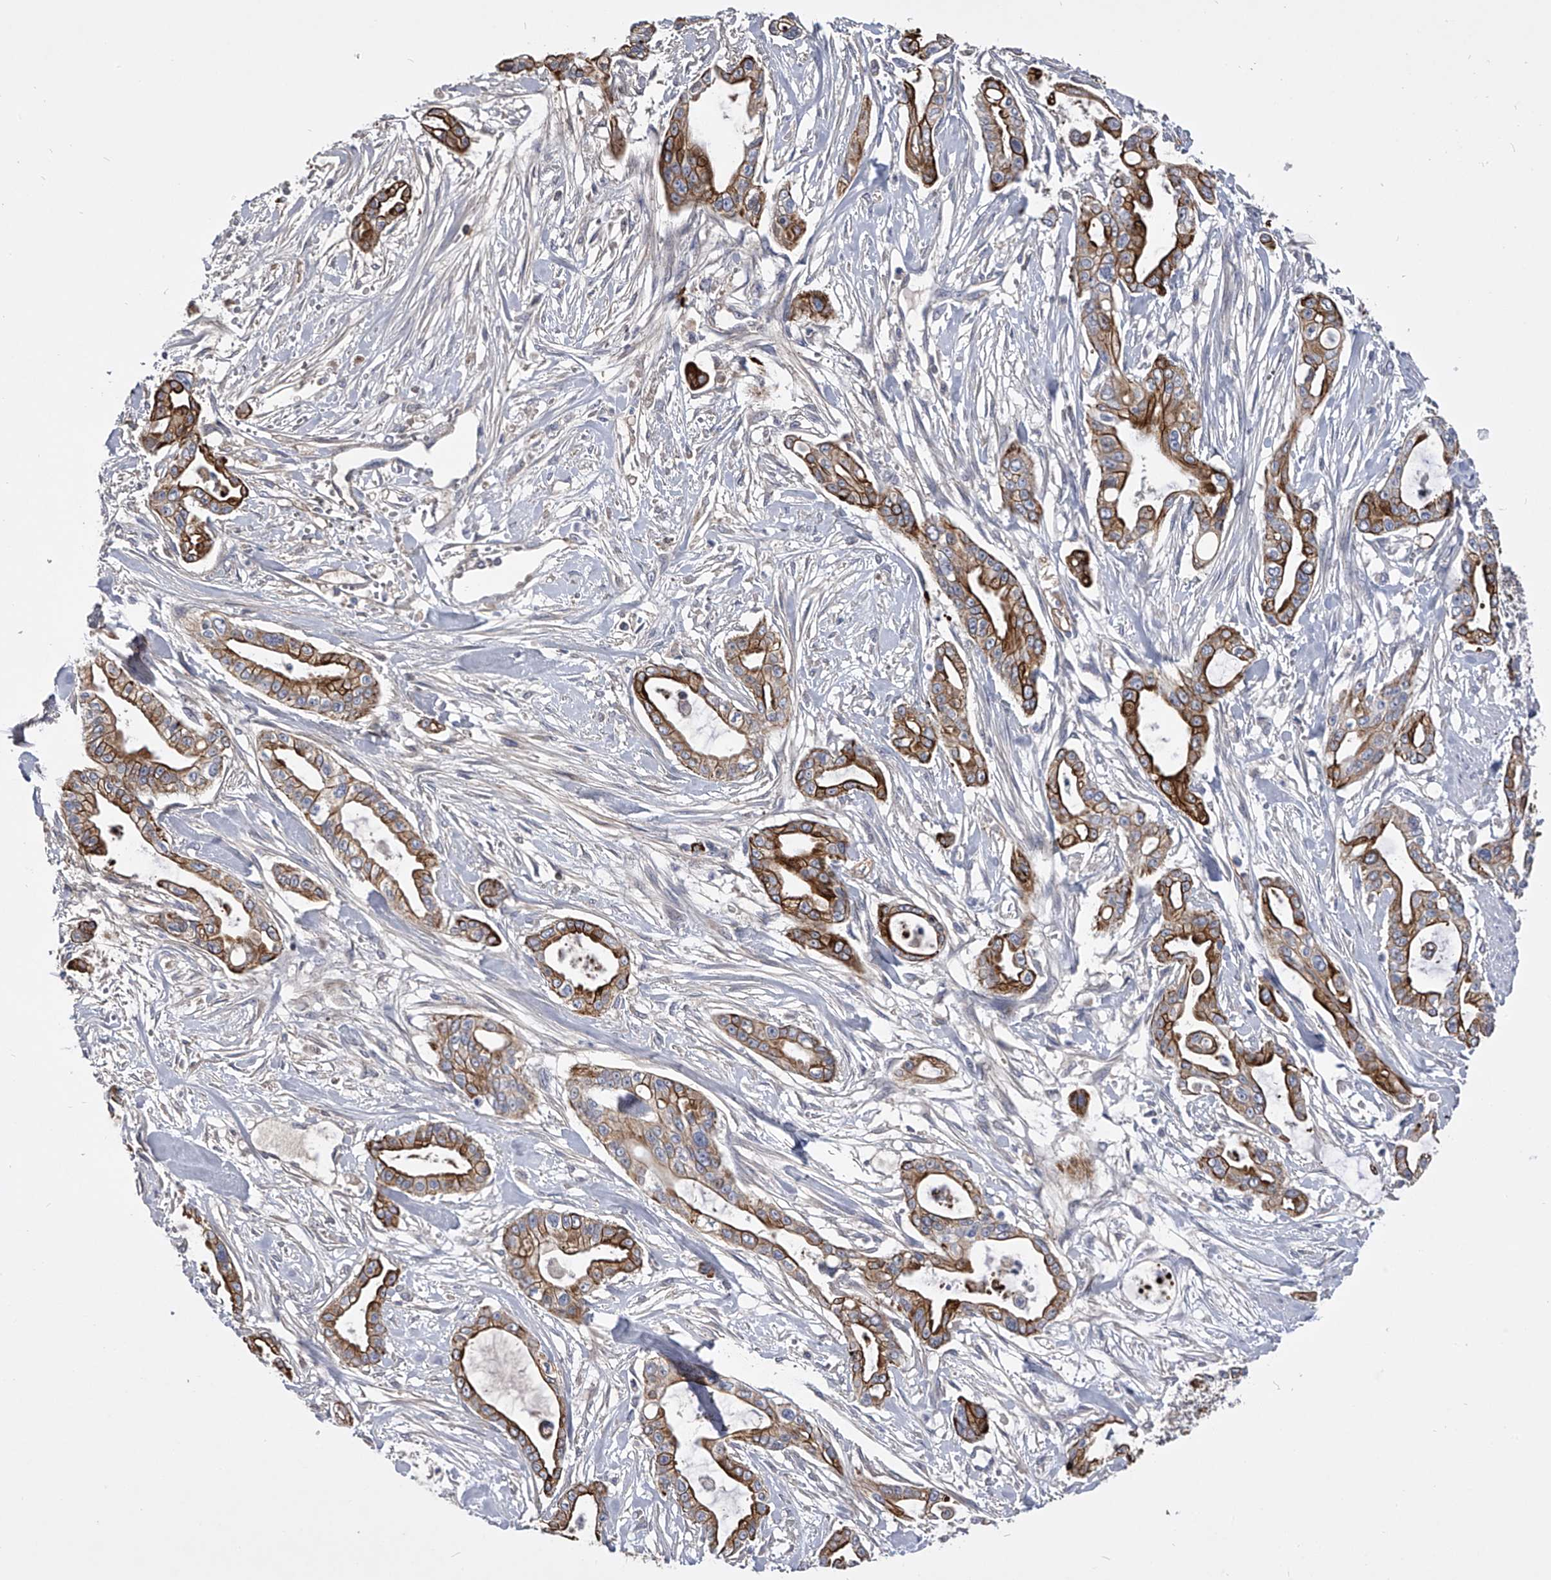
{"staining": {"intensity": "moderate", "quantity": ">75%", "location": "cytoplasmic/membranous"}, "tissue": "pancreatic cancer", "cell_type": "Tumor cells", "image_type": "cancer", "snomed": [{"axis": "morphology", "description": "Adenocarcinoma, NOS"}, {"axis": "topography", "description": "Pancreas"}], "caption": "Immunohistochemical staining of pancreatic cancer (adenocarcinoma) demonstrates medium levels of moderate cytoplasmic/membranous protein staining in about >75% of tumor cells.", "gene": "MDN1", "patient": {"sex": "male", "age": 68}}